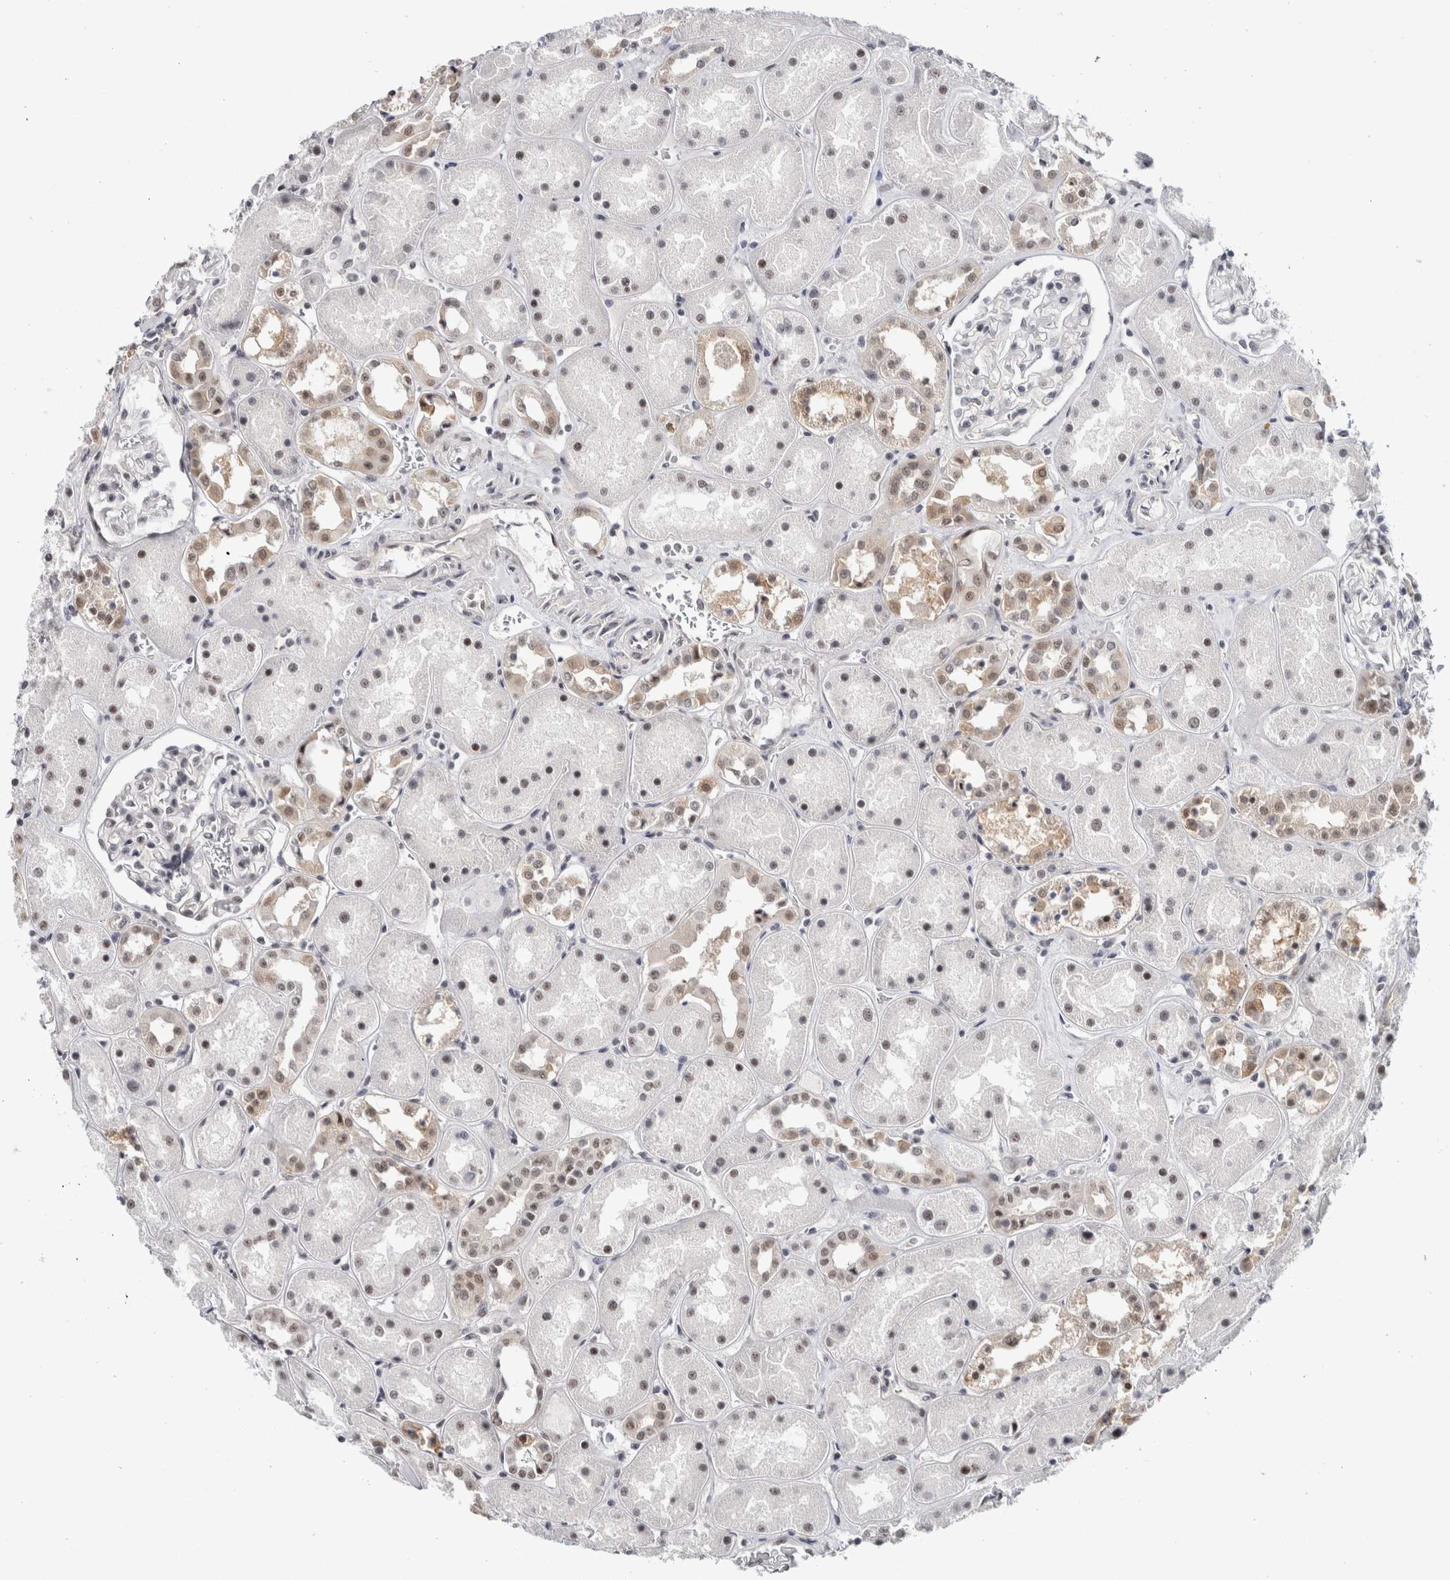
{"staining": {"intensity": "moderate", "quantity": "25%-75%", "location": "nuclear"}, "tissue": "kidney", "cell_type": "Cells in glomeruli", "image_type": "normal", "snomed": [{"axis": "morphology", "description": "Normal tissue, NOS"}, {"axis": "topography", "description": "Kidney"}], "caption": "A brown stain shows moderate nuclear expression of a protein in cells in glomeruli of unremarkable kidney.", "gene": "MKNK1", "patient": {"sex": "male", "age": 70}}